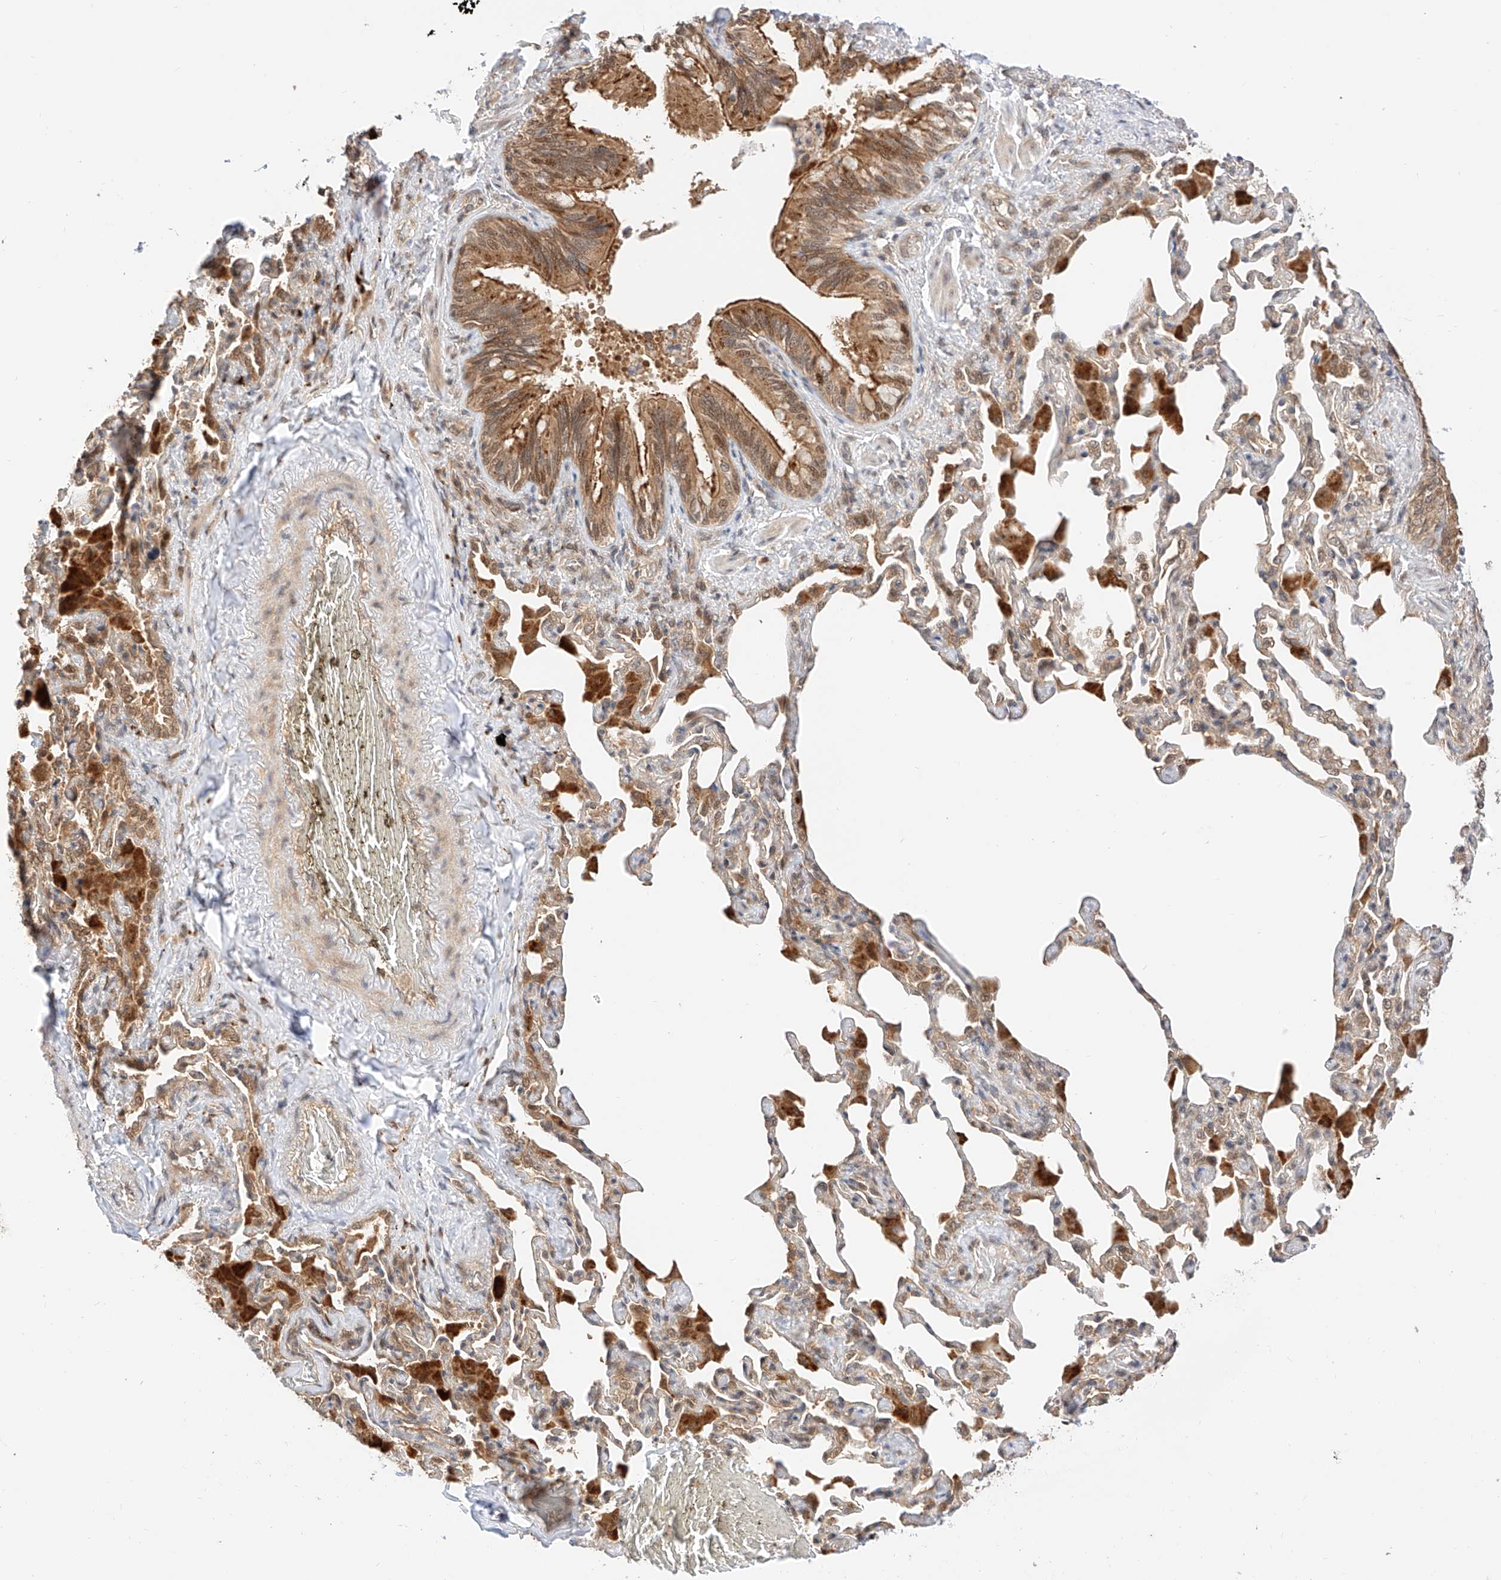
{"staining": {"intensity": "strong", "quantity": ">75%", "location": "cytoplasmic/membranous,nuclear"}, "tissue": "bronchus", "cell_type": "Respiratory epithelial cells", "image_type": "normal", "snomed": [{"axis": "morphology", "description": "Normal tissue, NOS"}, {"axis": "morphology", "description": "Inflammation, NOS"}, {"axis": "topography", "description": "Lung"}], "caption": "Bronchus stained for a protein shows strong cytoplasmic/membranous,nuclear positivity in respiratory epithelial cells. The staining is performed using DAB (3,3'-diaminobenzidine) brown chromogen to label protein expression. The nuclei are counter-stained blue using hematoxylin.", "gene": "EIF4H", "patient": {"sex": "female", "age": 46}}